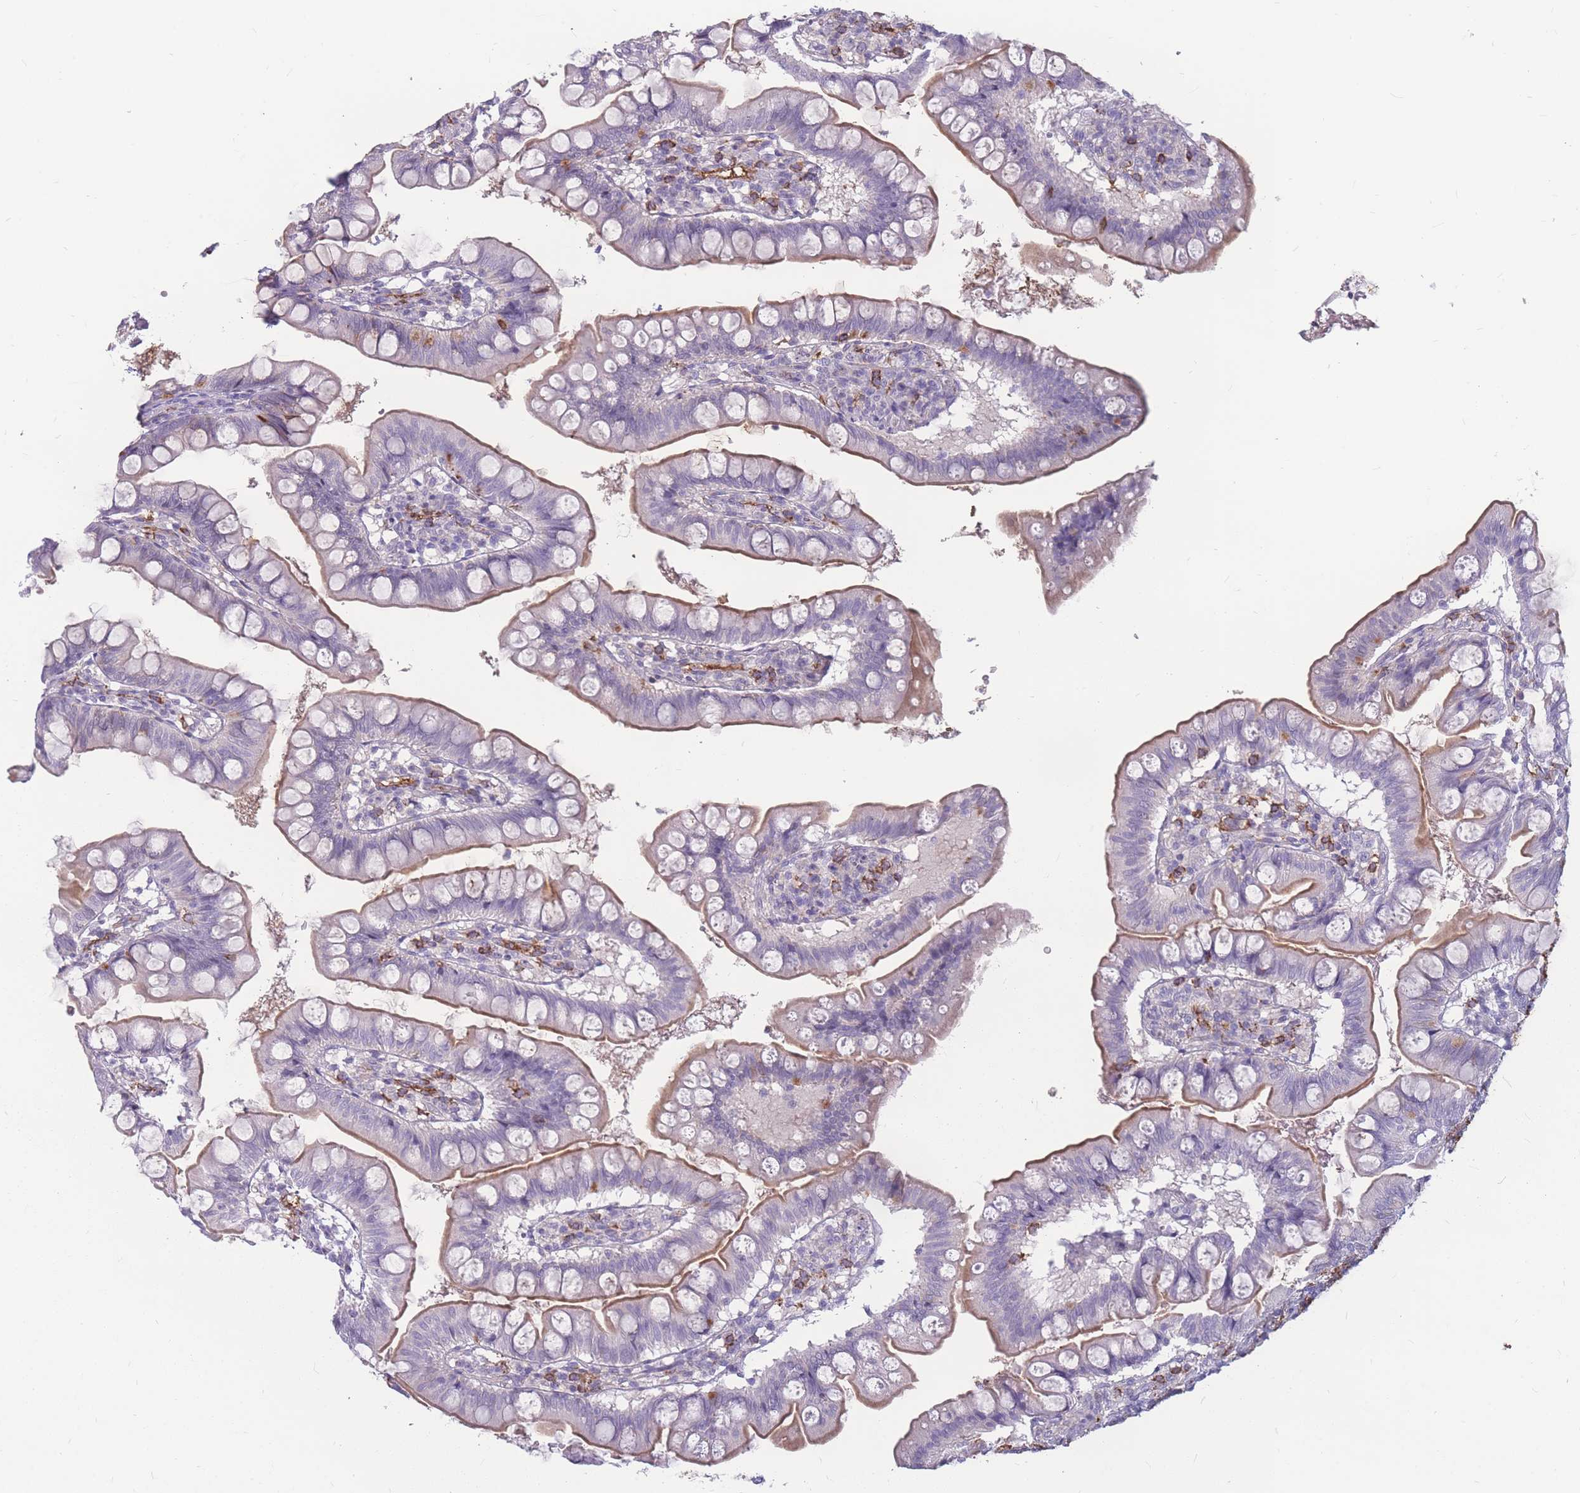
{"staining": {"intensity": "moderate", "quantity": "25%-75%", "location": "cytoplasmic/membranous"}, "tissue": "small intestine", "cell_type": "Glandular cells", "image_type": "normal", "snomed": [{"axis": "morphology", "description": "Normal tissue, NOS"}, {"axis": "topography", "description": "Small intestine"}], "caption": "Immunohistochemistry of benign small intestine displays medium levels of moderate cytoplasmic/membranous expression in approximately 25%-75% of glandular cells. Ihc stains the protein in brown and the nuclei are stained blue.", "gene": "GNA11", "patient": {"sex": "male", "age": 7}}